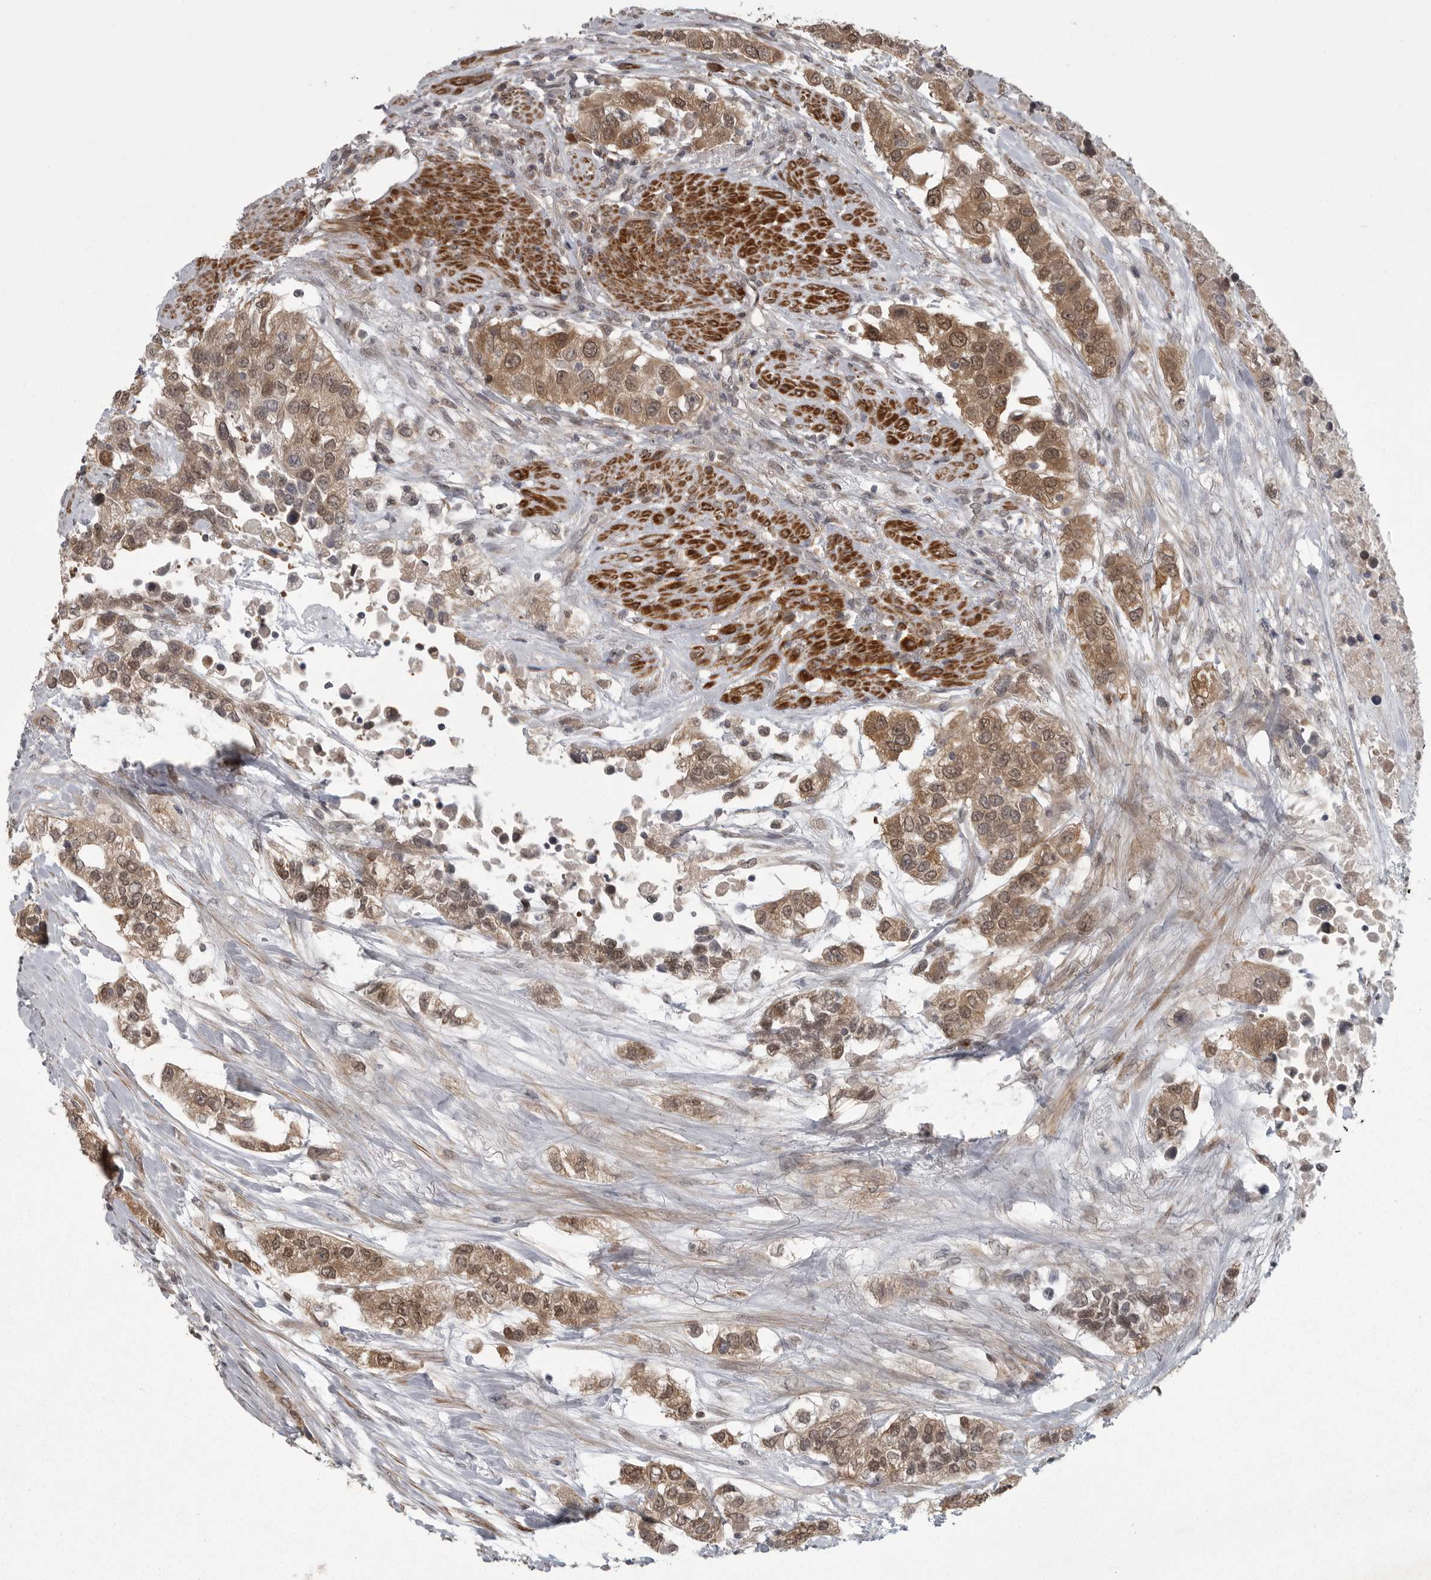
{"staining": {"intensity": "moderate", "quantity": ">75%", "location": "cytoplasmic/membranous,nuclear"}, "tissue": "urothelial cancer", "cell_type": "Tumor cells", "image_type": "cancer", "snomed": [{"axis": "morphology", "description": "Urothelial carcinoma, High grade"}, {"axis": "topography", "description": "Urinary bladder"}], "caption": "Urothelial cancer stained with a protein marker exhibits moderate staining in tumor cells.", "gene": "PPP1R9A", "patient": {"sex": "female", "age": 80}}